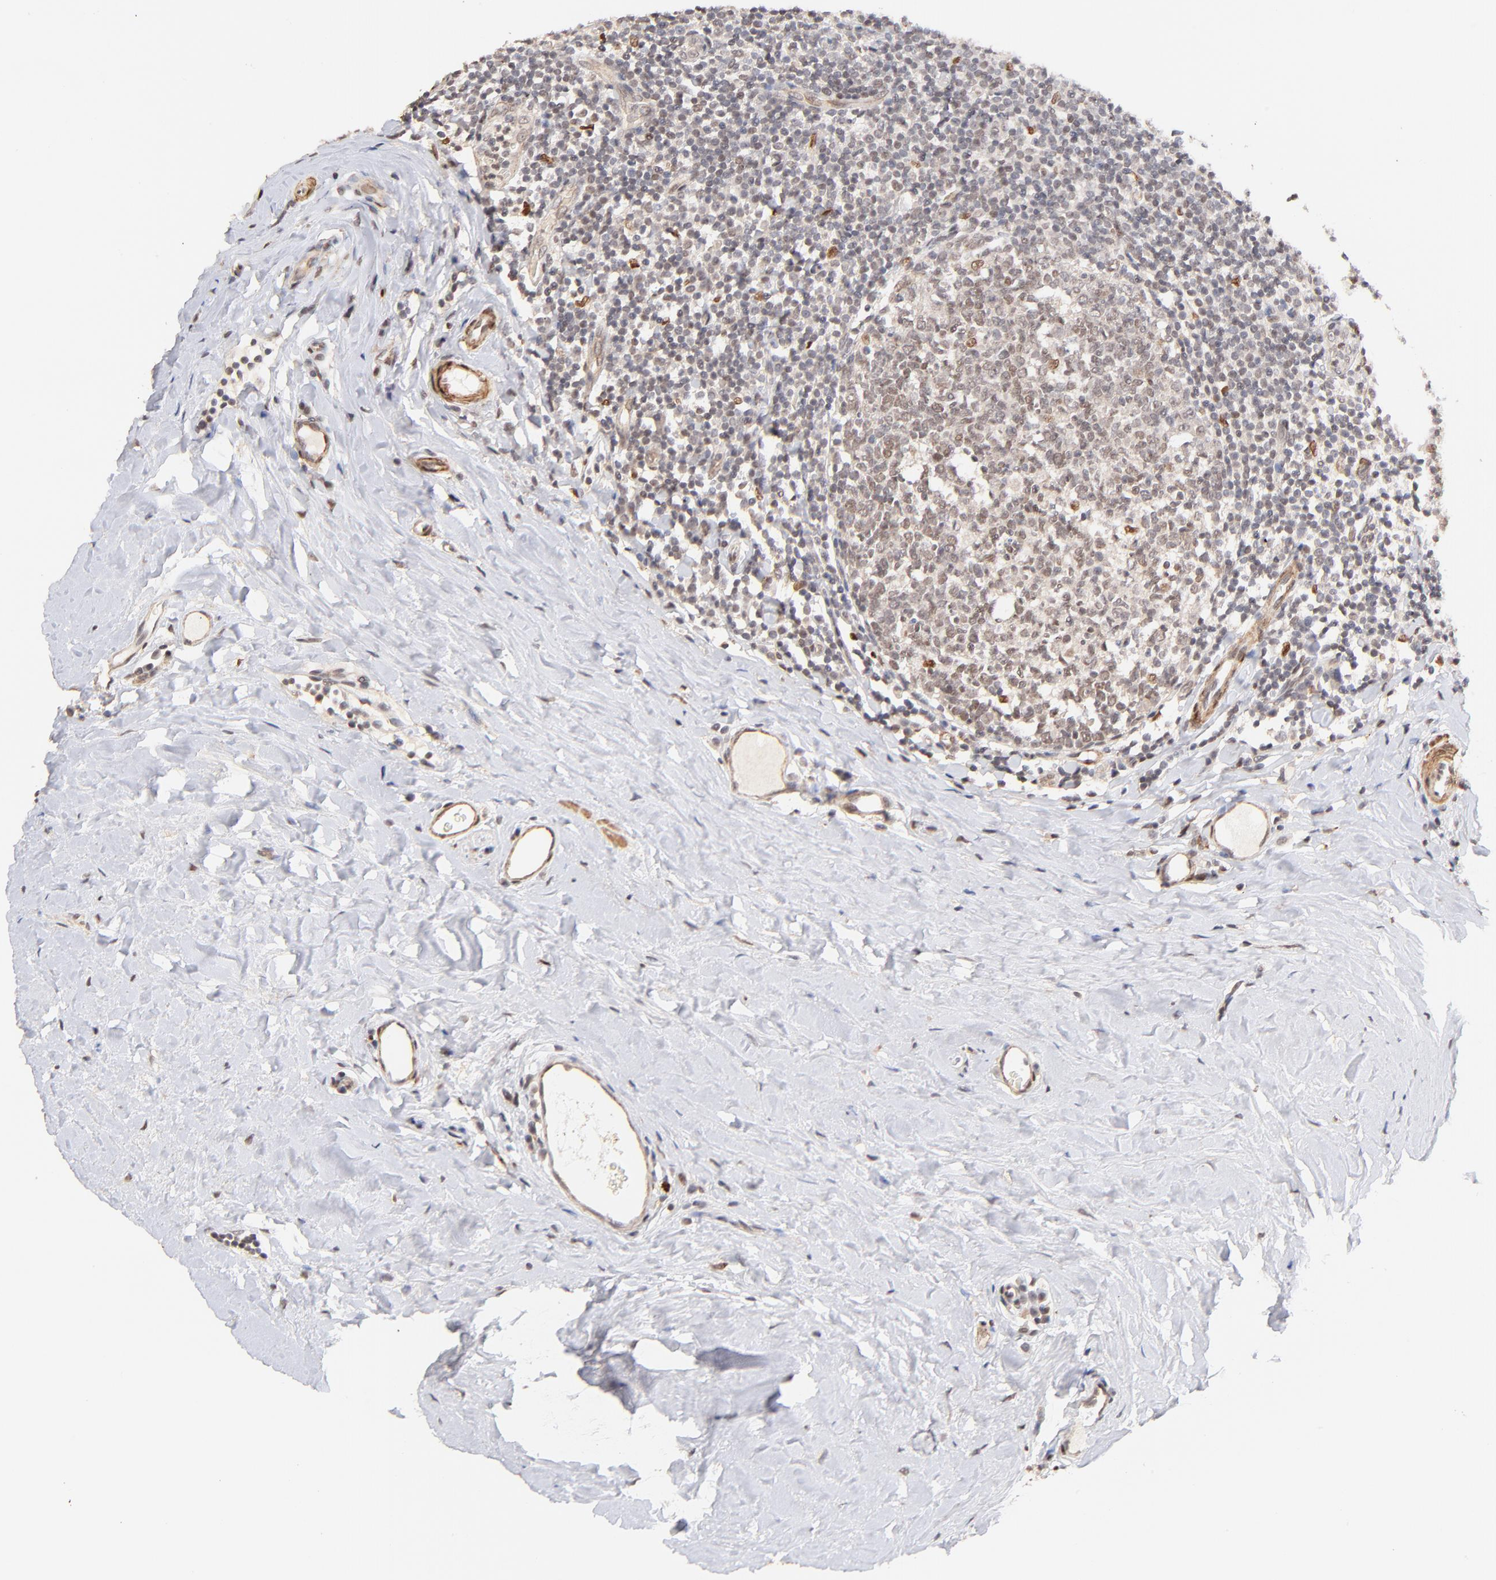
{"staining": {"intensity": "weak", "quantity": "25%-75%", "location": "cytoplasmic/membranous,nuclear"}, "tissue": "tonsil", "cell_type": "Germinal center cells", "image_type": "normal", "snomed": [{"axis": "morphology", "description": "Normal tissue, NOS"}, {"axis": "topography", "description": "Tonsil"}], "caption": "This is a histology image of IHC staining of benign tonsil, which shows weak positivity in the cytoplasmic/membranous,nuclear of germinal center cells.", "gene": "ZFP92", "patient": {"sex": "male", "age": 31}}